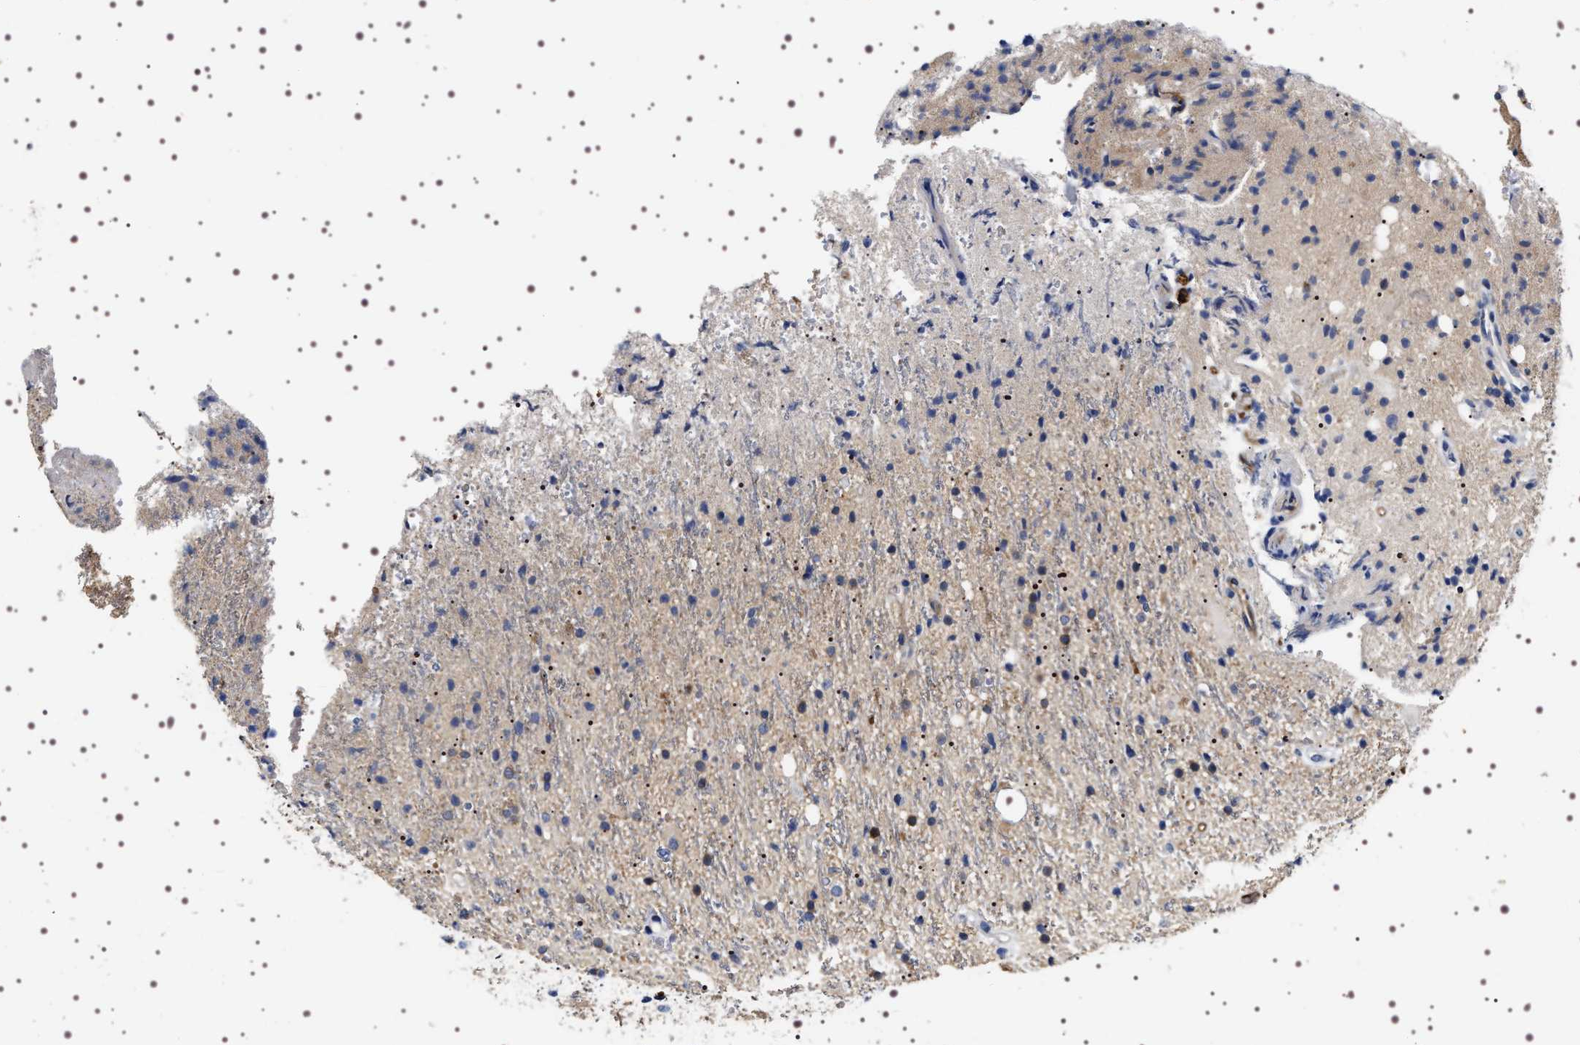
{"staining": {"intensity": "negative", "quantity": "none", "location": "none"}, "tissue": "glioma", "cell_type": "Tumor cells", "image_type": "cancer", "snomed": [{"axis": "morphology", "description": "Glioma, malignant, High grade"}, {"axis": "topography", "description": "Brain"}], "caption": "An image of human glioma is negative for staining in tumor cells.", "gene": "ALPL", "patient": {"sex": "male", "age": 47}}